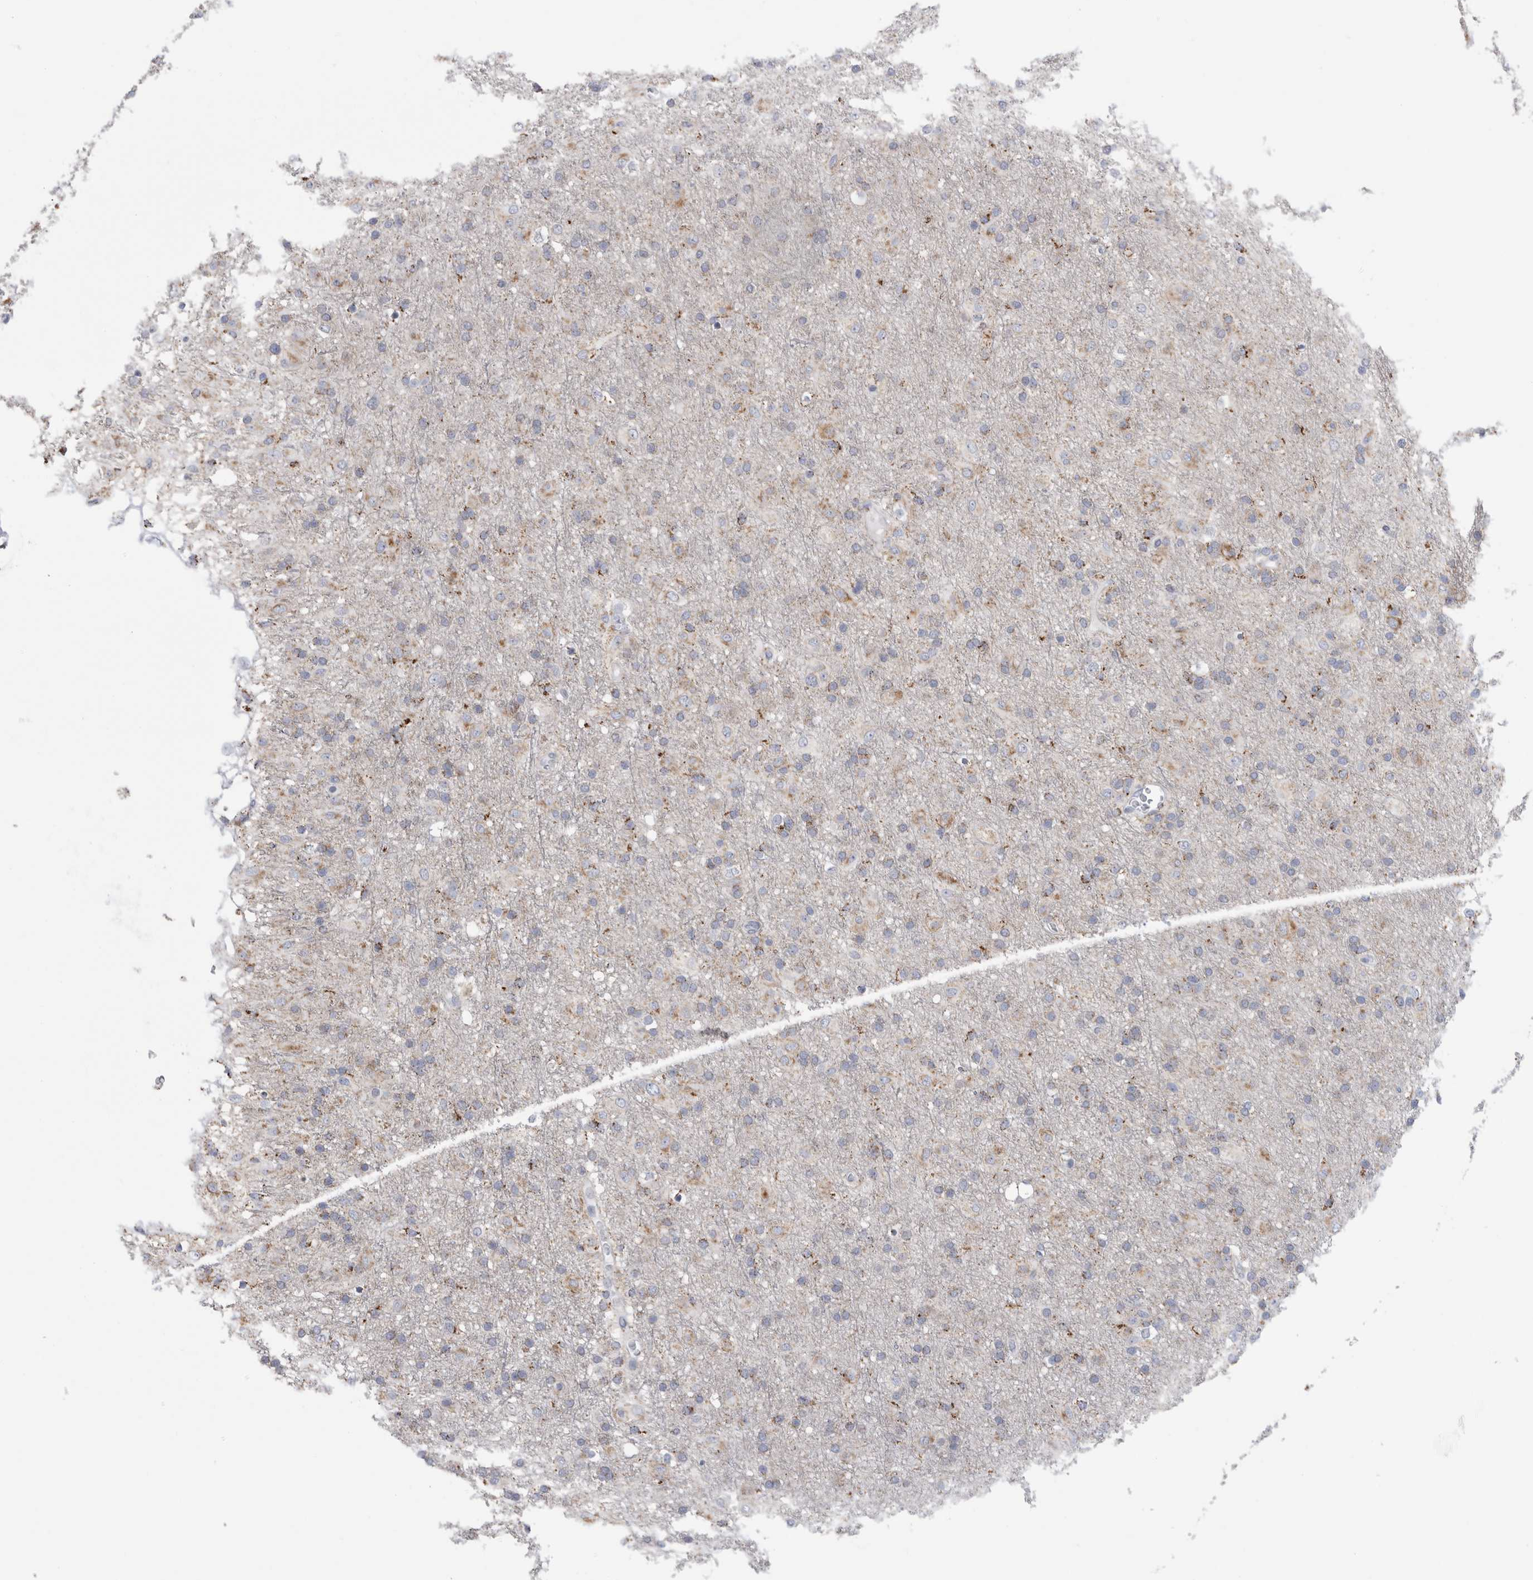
{"staining": {"intensity": "weak", "quantity": "<25%", "location": "cytoplasmic/membranous"}, "tissue": "glioma", "cell_type": "Tumor cells", "image_type": "cancer", "snomed": [{"axis": "morphology", "description": "Glioma, malignant, Low grade"}, {"axis": "topography", "description": "Brain"}], "caption": "Human malignant glioma (low-grade) stained for a protein using IHC reveals no positivity in tumor cells.", "gene": "GATM", "patient": {"sex": "male", "age": 65}}